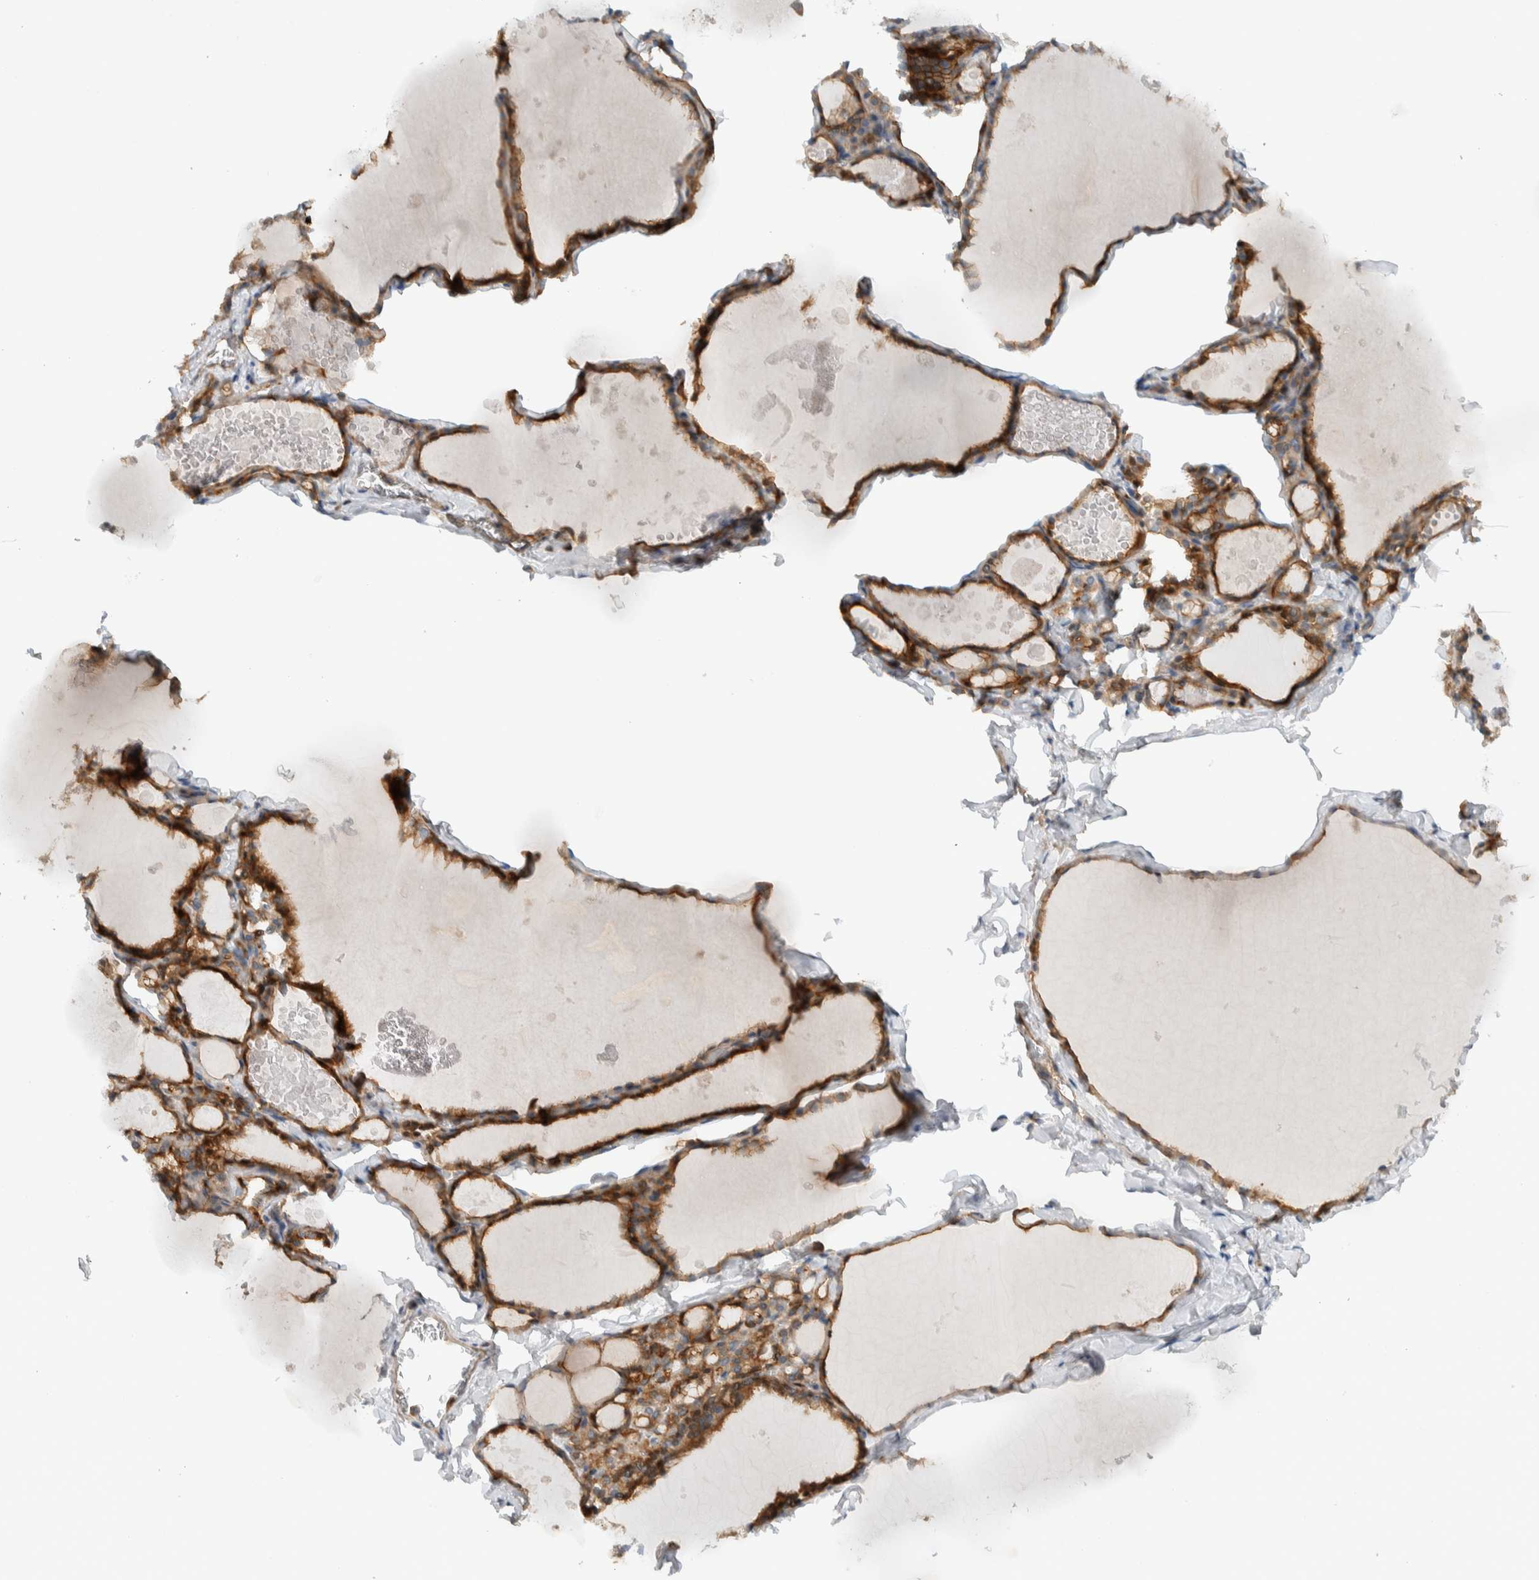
{"staining": {"intensity": "moderate", "quantity": ">75%", "location": "cytoplasmic/membranous"}, "tissue": "thyroid gland", "cell_type": "Glandular cells", "image_type": "normal", "snomed": [{"axis": "morphology", "description": "Normal tissue, NOS"}, {"axis": "topography", "description": "Thyroid gland"}], "caption": "The histopathology image exhibits staining of normal thyroid gland, revealing moderate cytoplasmic/membranous protein staining (brown color) within glandular cells. (DAB IHC with brightfield microscopy, high magnification).", "gene": "MPRIP", "patient": {"sex": "male", "age": 56}}